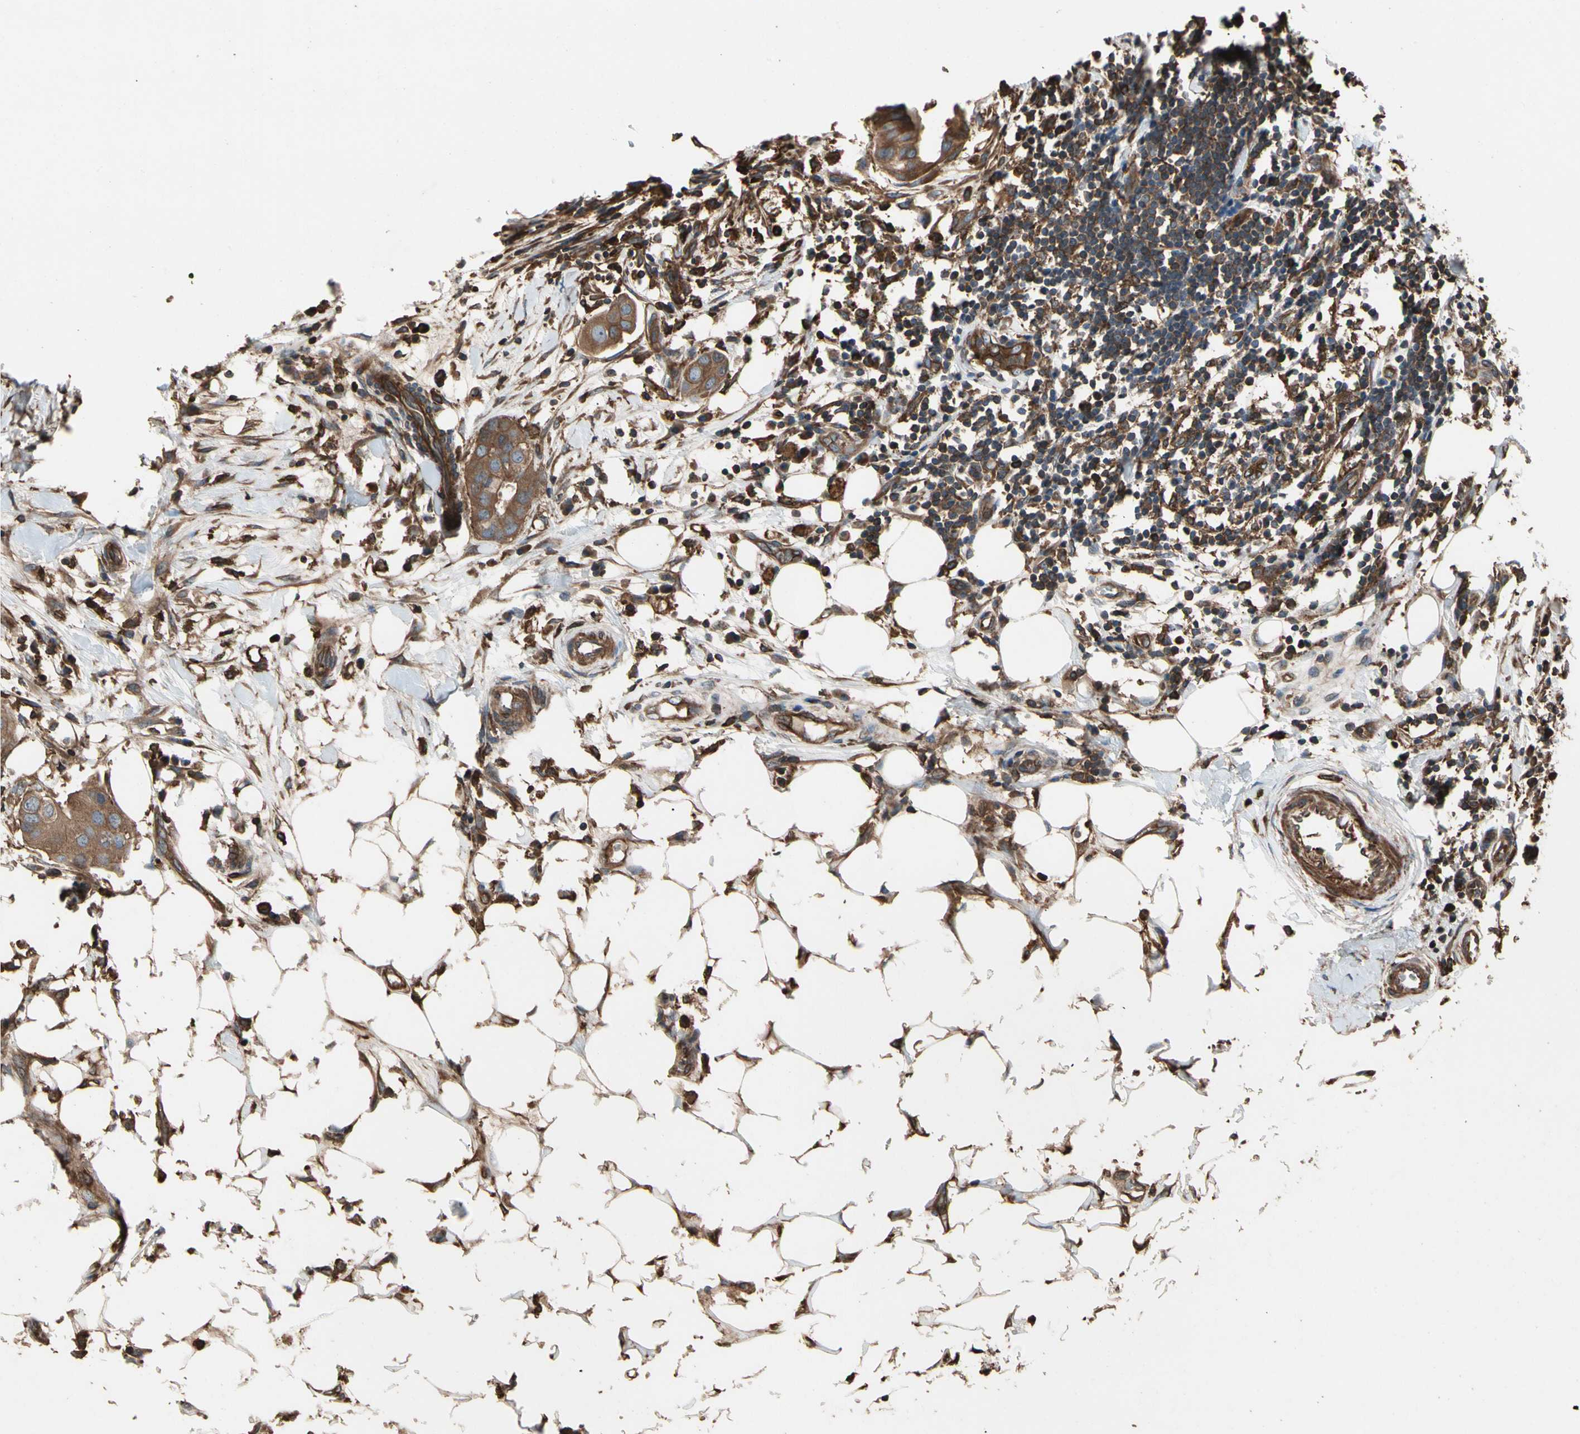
{"staining": {"intensity": "moderate", "quantity": ">75%", "location": "cytoplasmic/membranous"}, "tissue": "breast cancer", "cell_type": "Tumor cells", "image_type": "cancer", "snomed": [{"axis": "morphology", "description": "Duct carcinoma"}, {"axis": "topography", "description": "Breast"}], "caption": "A high-resolution photomicrograph shows IHC staining of breast cancer, which displays moderate cytoplasmic/membranous staining in approximately >75% of tumor cells.", "gene": "AGBL2", "patient": {"sex": "female", "age": 40}}